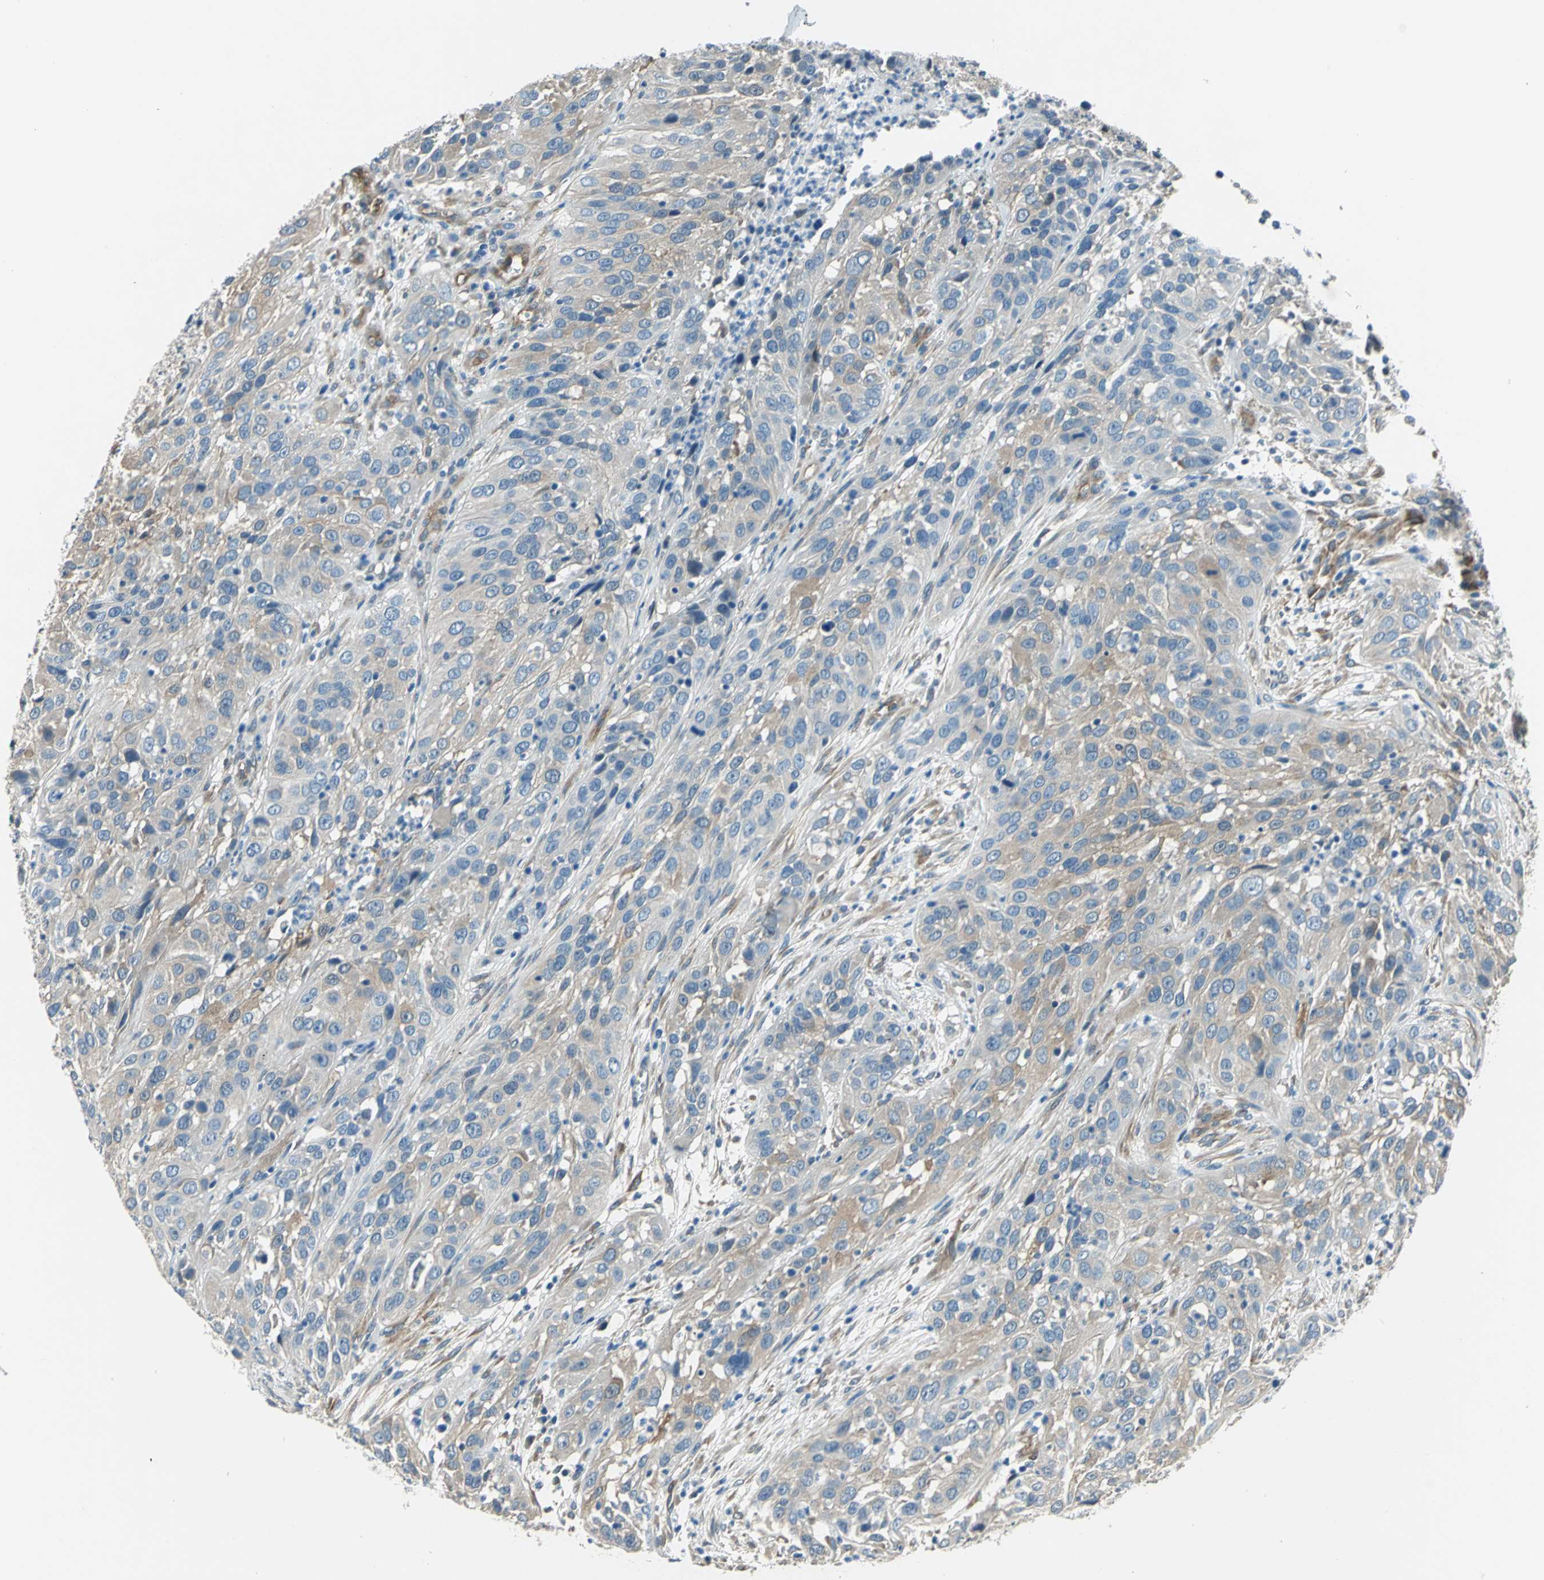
{"staining": {"intensity": "weak", "quantity": "25%-75%", "location": "cytoplasmic/membranous"}, "tissue": "cervical cancer", "cell_type": "Tumor cells", "image_type": "cancer", "snomed": [{"axis": "morphology", "description": "Squamous cell carcinoma, NOS"}, {"axis": "topography", "description": "Cervix"}], "caption": "Tumor cells display low levels of weak cytoplasmic/membranous expression in approximately 25%-75% of cells in squamous cell carcinoma (cervical). The staining is performed using DAB (3,3'-diaminobenzidine) brown chromogen to label protein expression. The nuclei are counter-stained blue using hematoxylin.", "gene": "CDC42EP1", "patient": {"sex": "female", "age": 32}}